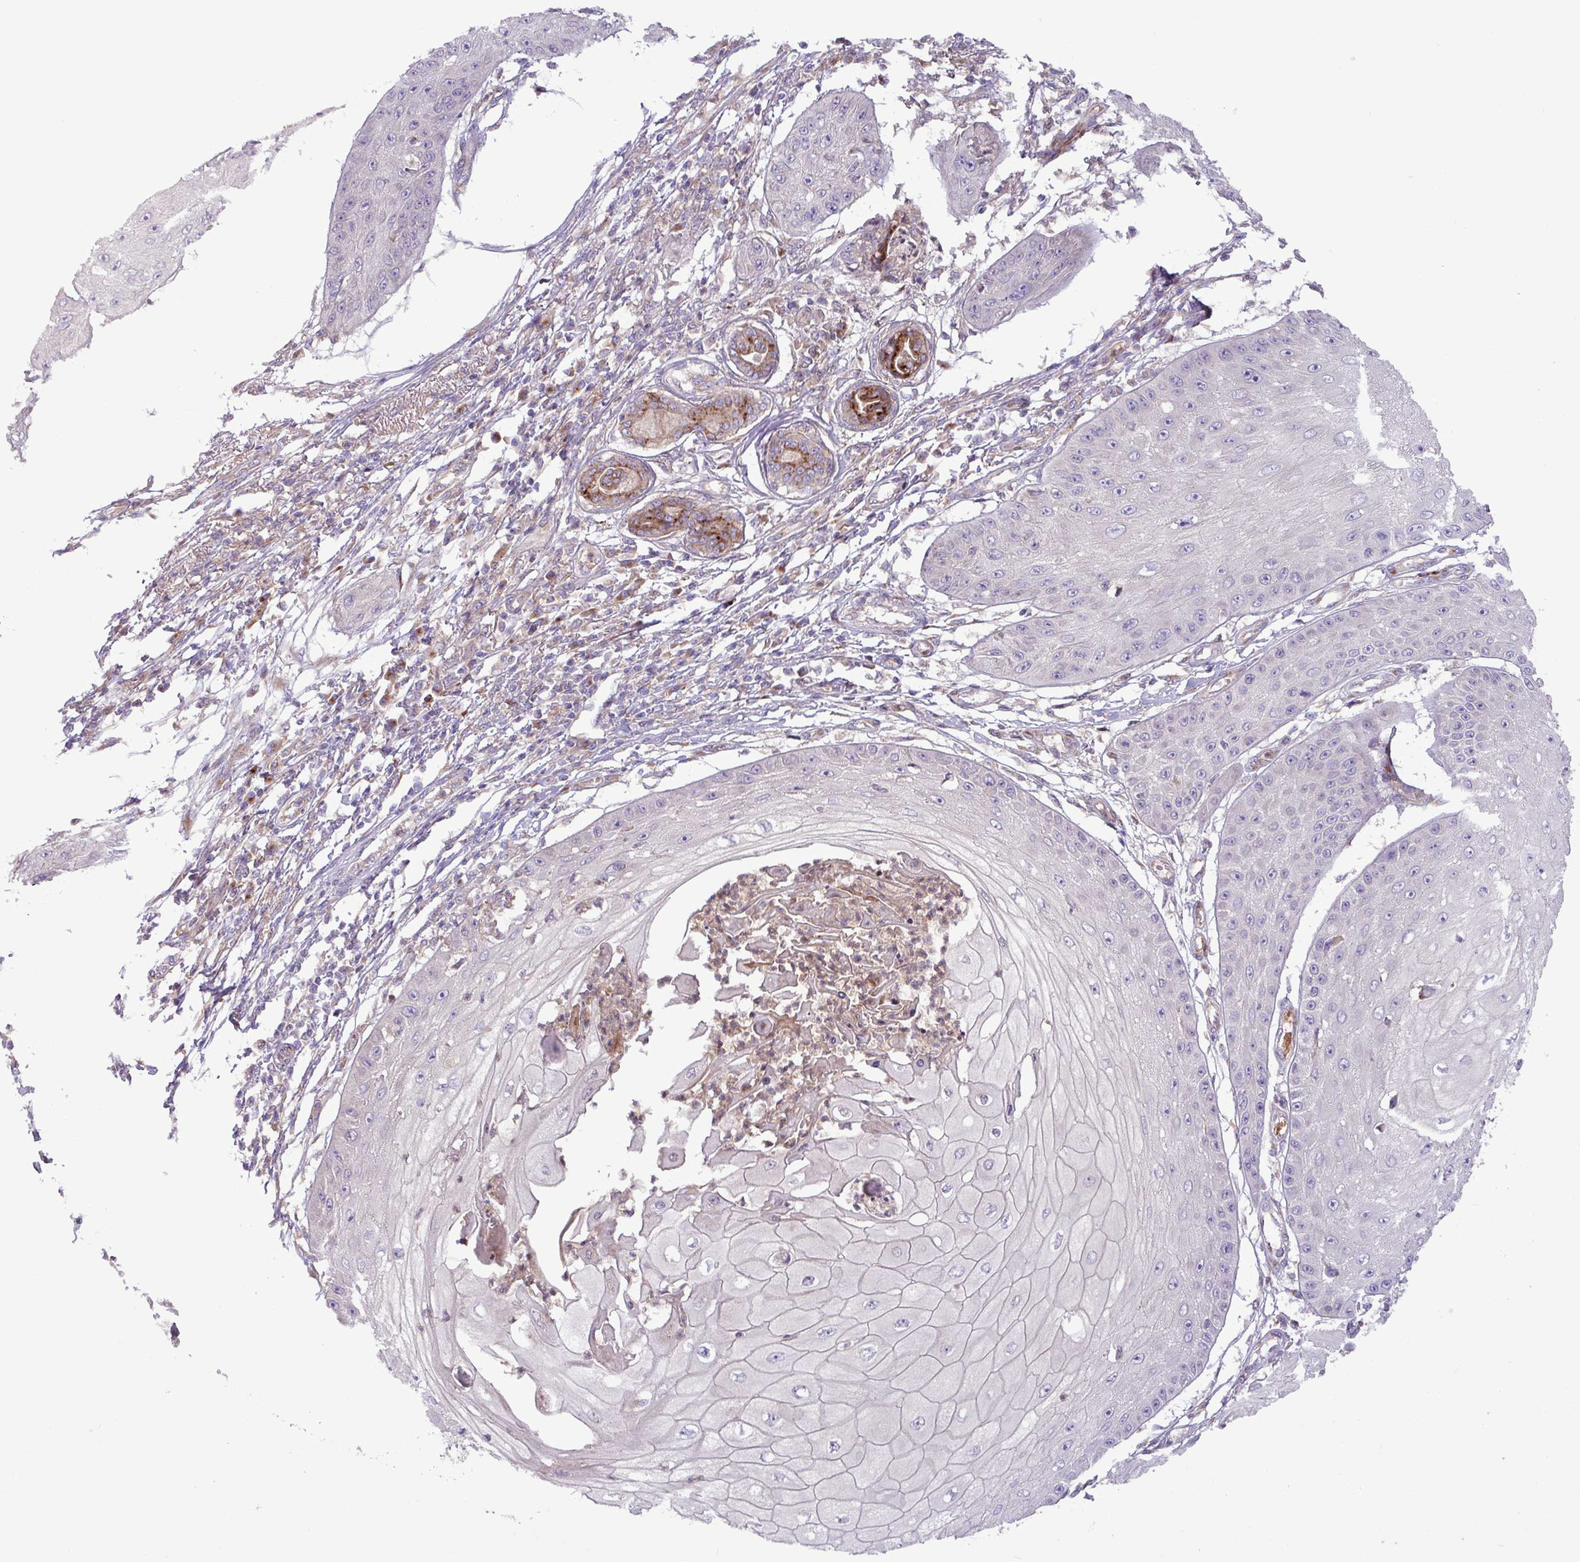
{"staining": {"intensity": "negative", "quantity": "none", "location": "none"}, "tissue": "skin cancer", "cell_type": "Tumor cells", "image_type": "cancer", "snomed": [{"axis": "morphology", "description": "Squamous cell carcinoma, NOS"}, {"axis": "topography", "description": "Skin"}], "caption": "High magnification brightfield microscopy of skin cancer stained with DAB (brown) and counterstained with hematoxylin (blue): tumor cells show no significant staining.", "gene": "RAB19", "patient": {"sex": "male", "age": 70}}